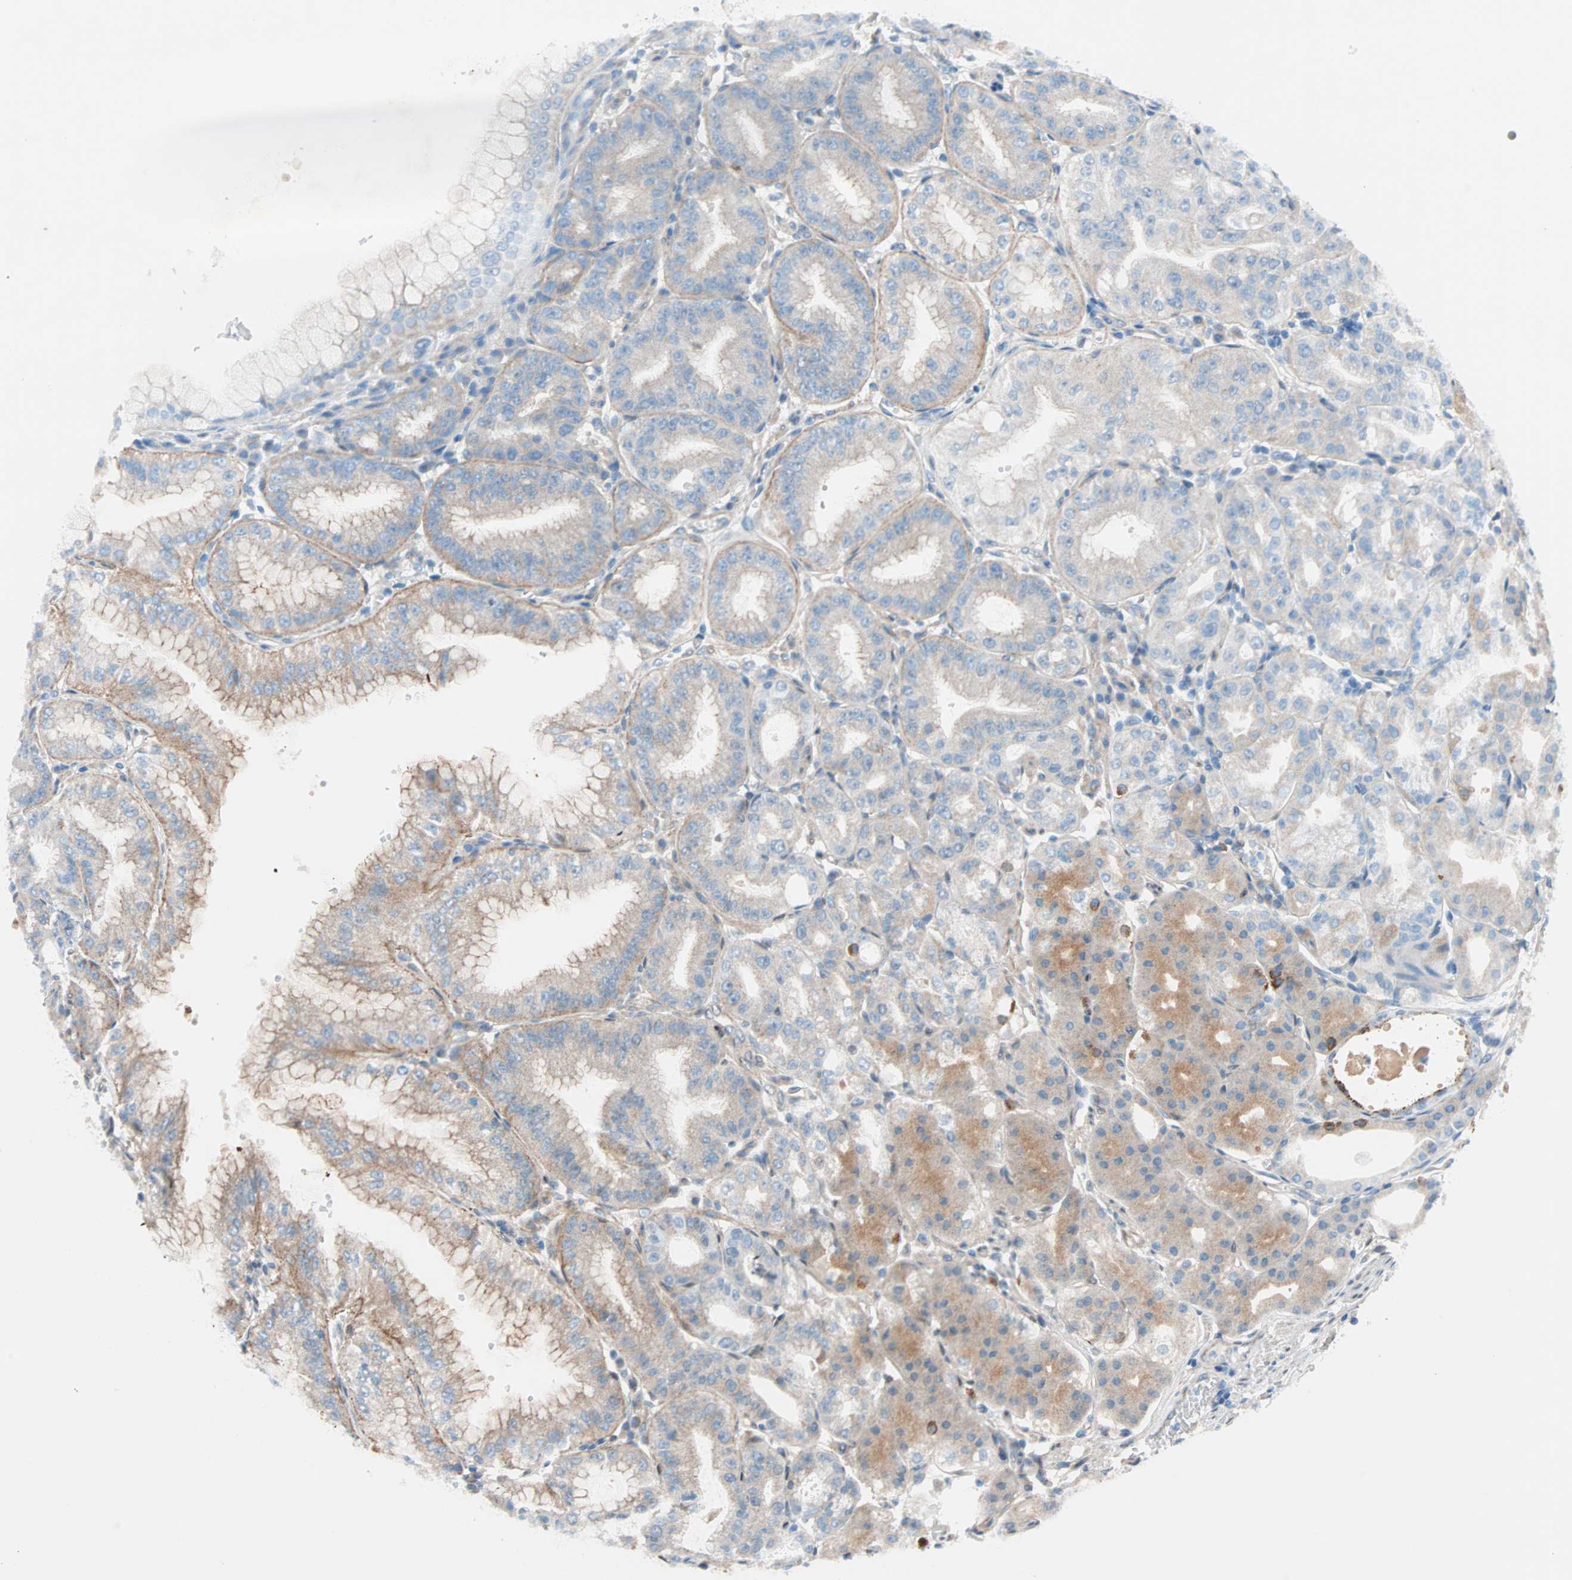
{"staining": {"intensity": "moderate", "quantity": ">75%", "location": "cytoplasmic/membranous"}, "tissue": "stomach", "cell_type": "Glandular cells", "image_type": "normal", "snomed": [{"axis": "morphology", "description": "Normal tissue, NOS"}, {"axis": "topography", "description": "Stomach, lower"}], "caption": "The image reveals a brown stain indicating the presence of a protein in the cytoplasmic/membranous of glandular cells in stomach.", "gene": "HECW1", "patient": {"sex": "male", "age": 71}}